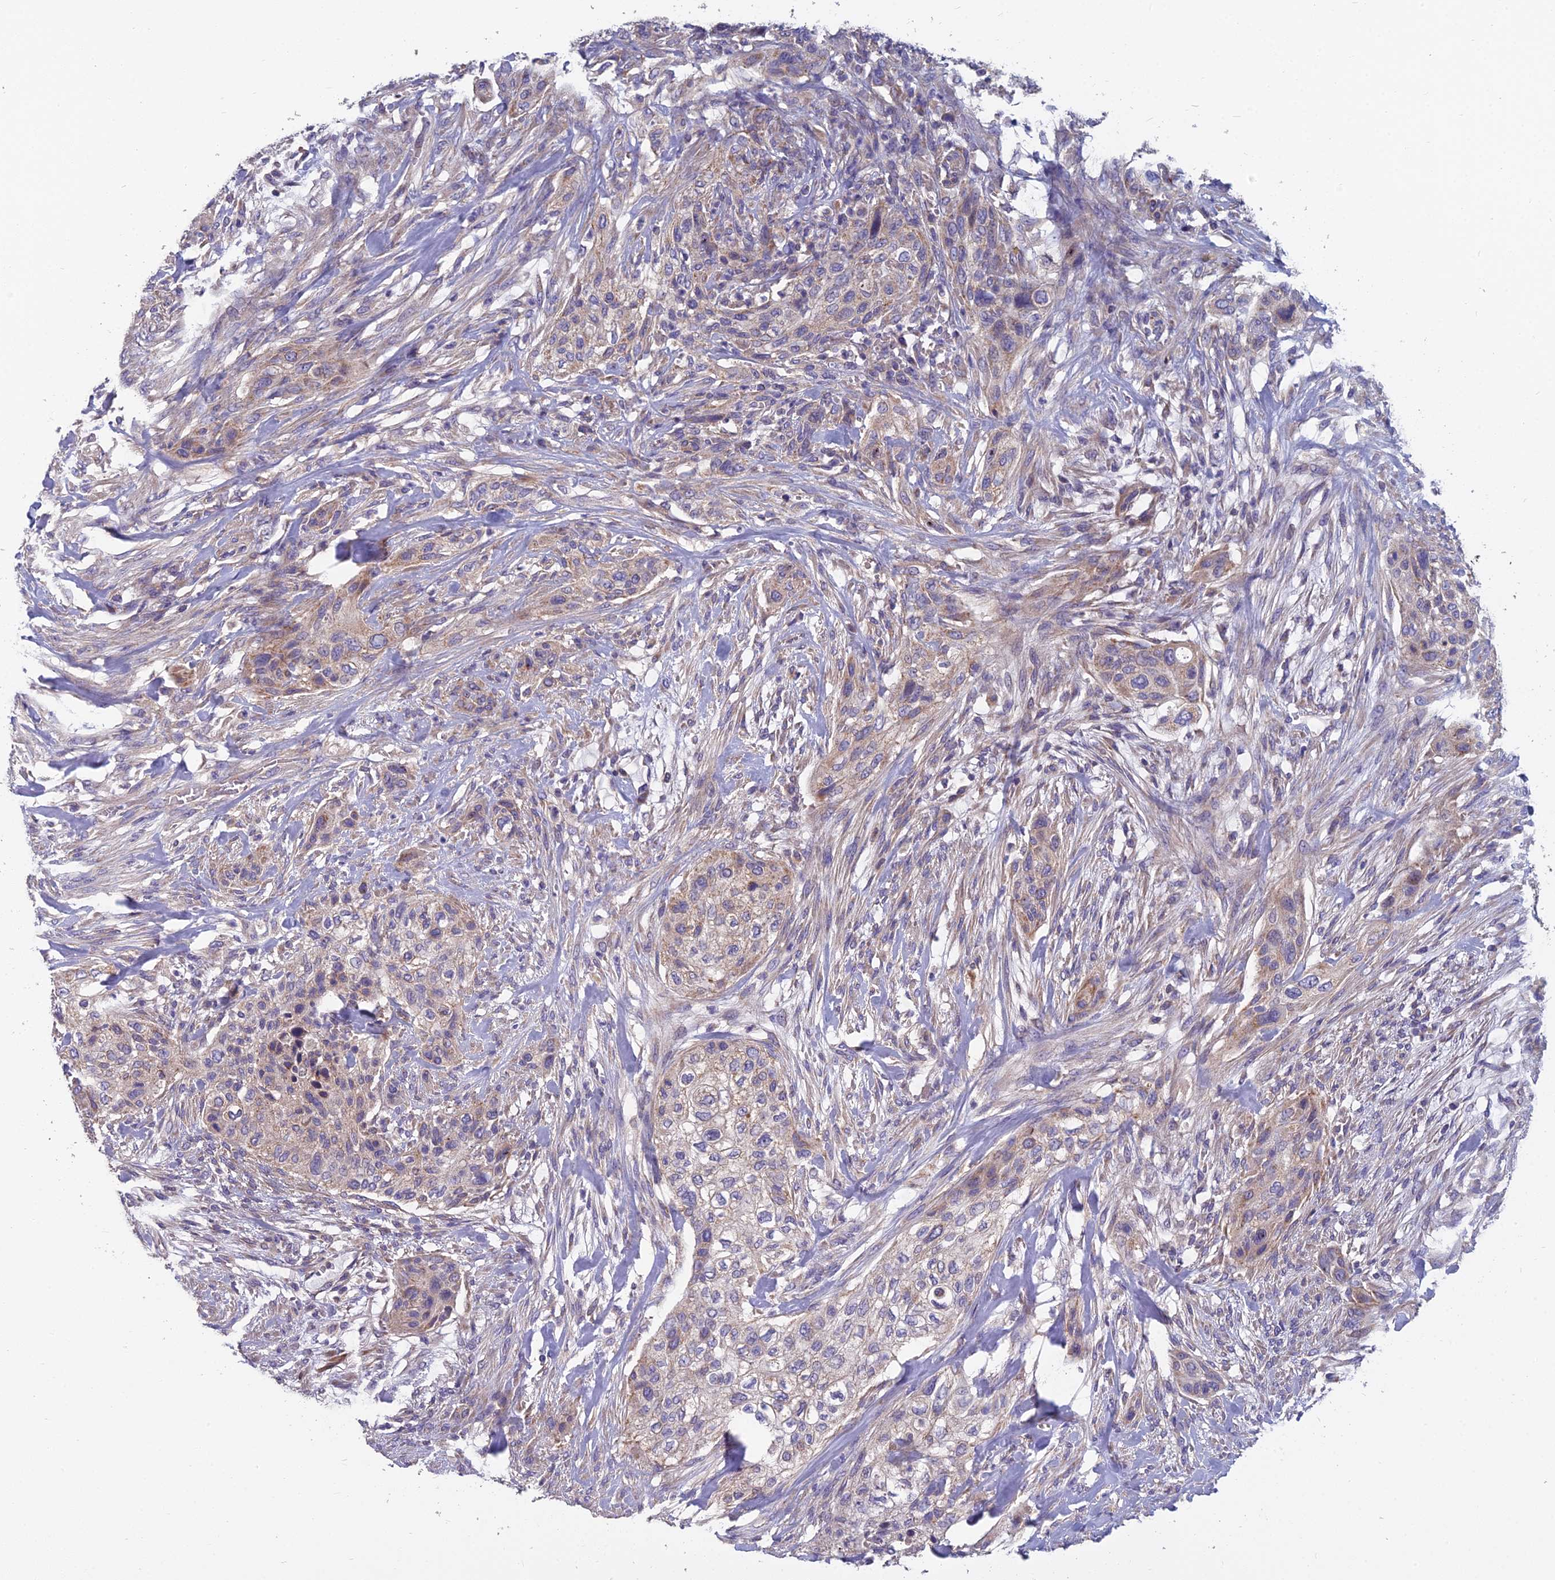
{"staining": {"intensity": "weak", "quantity": "25%-75%", "location": "cytoplasmic/membranous"}, "tissue": "urothelial cancer", "cell_type": "Tumor cells", "image_type": "cancer", "snomed": [{"axis": "morphology", "description": "Urothelial carcinoma, High grade"}, {"axis": "topography", "description": "Urinary bladder"}], "caption": "Urothelial carcinoma (high-grade) stained for a protein exhibits weak cytoplasmic/membranous positivity in tumor cells.", "gene": "COX20", "patient": {"sex": "male", "age": 35}}